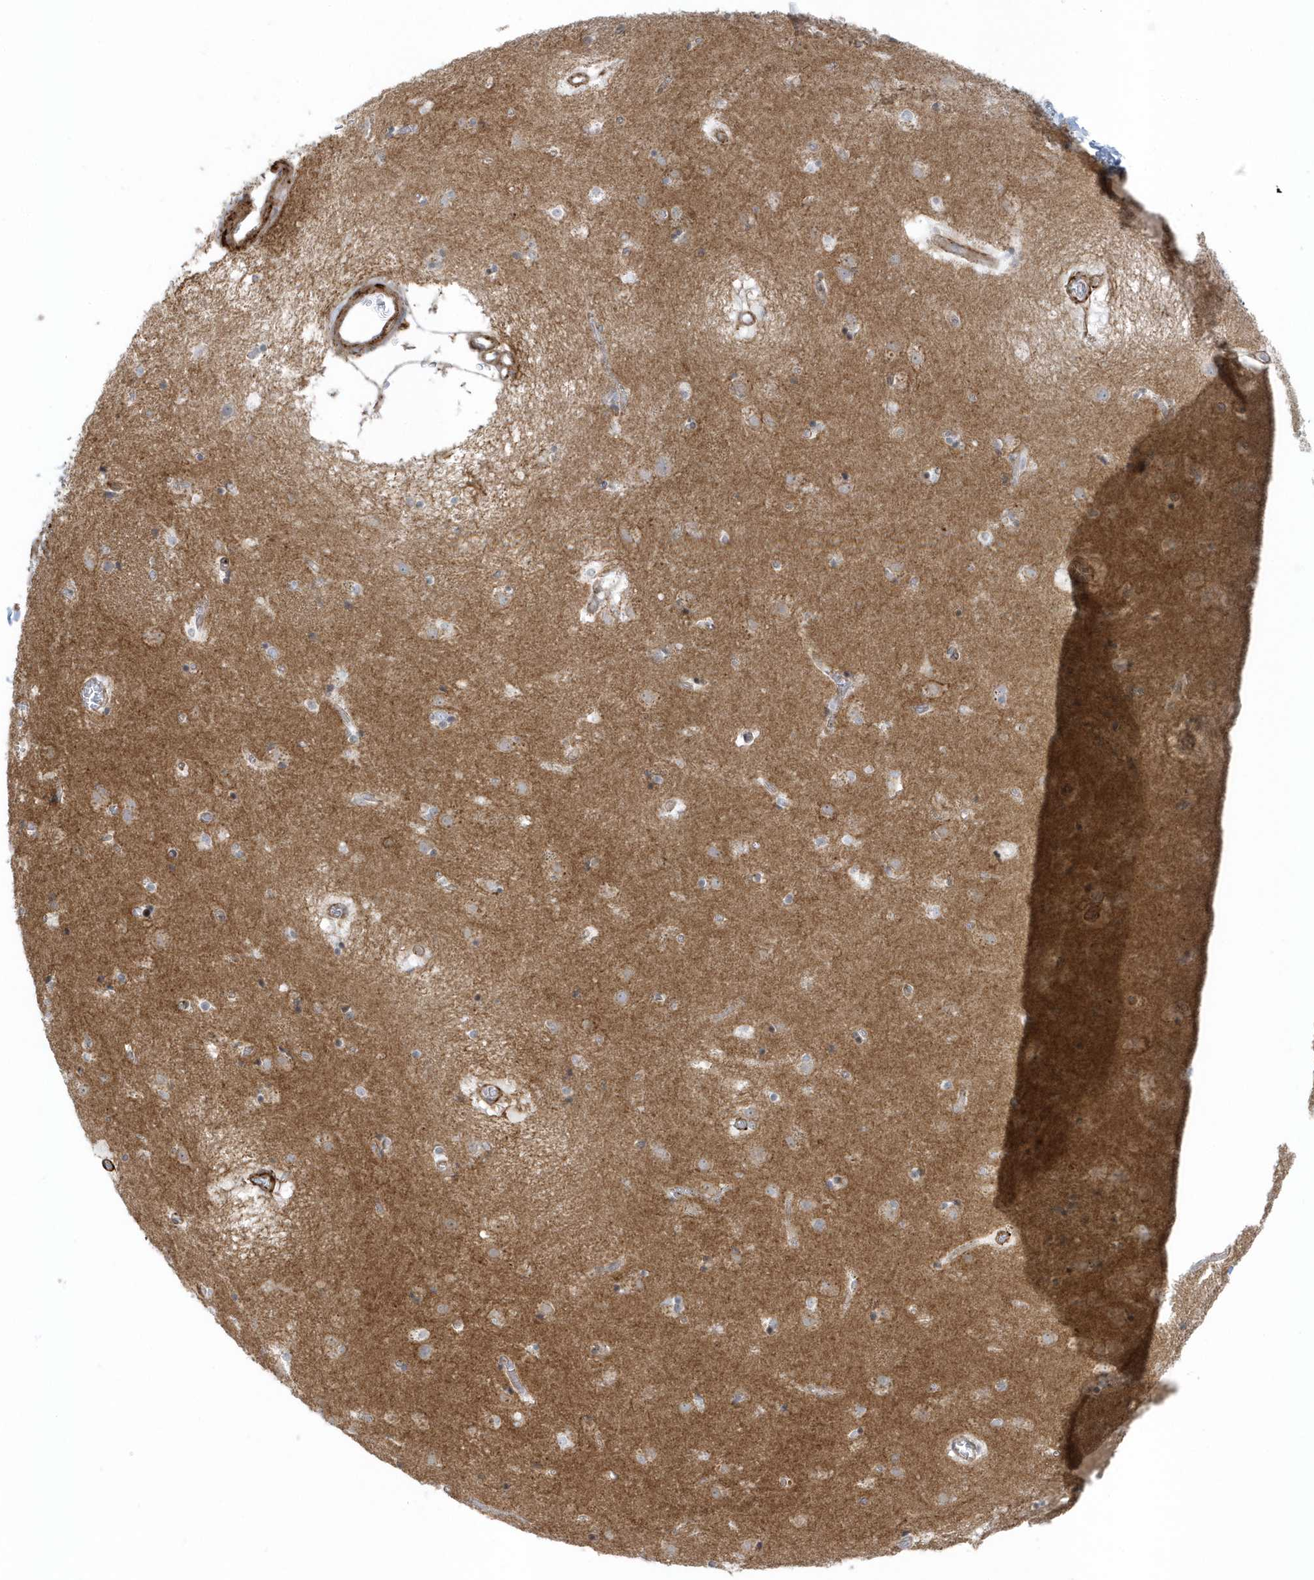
{"staining": {"intensity": "negative", "quantity": "none", "location": "none"}, "tissue": "caudate", "cell_type": "Glial cells", "image_type": "normal", "snomed": [{"axis": "morphology", "description": "Normal tissue, NOS"}, {"axis": "topography", "description": "Lateral ventricle wall"}], "caption": "Glial cells are negative for brown protein staining in normal caudate. Brightfield microscopy of immunohistochemistry stained with DAB (3,3'-diaminobenzidine) (brown) and hematoxylin (blue), captured at high magnification.", "gene": "CACNB2", "patient": {"sex": "male", "age": 70}}